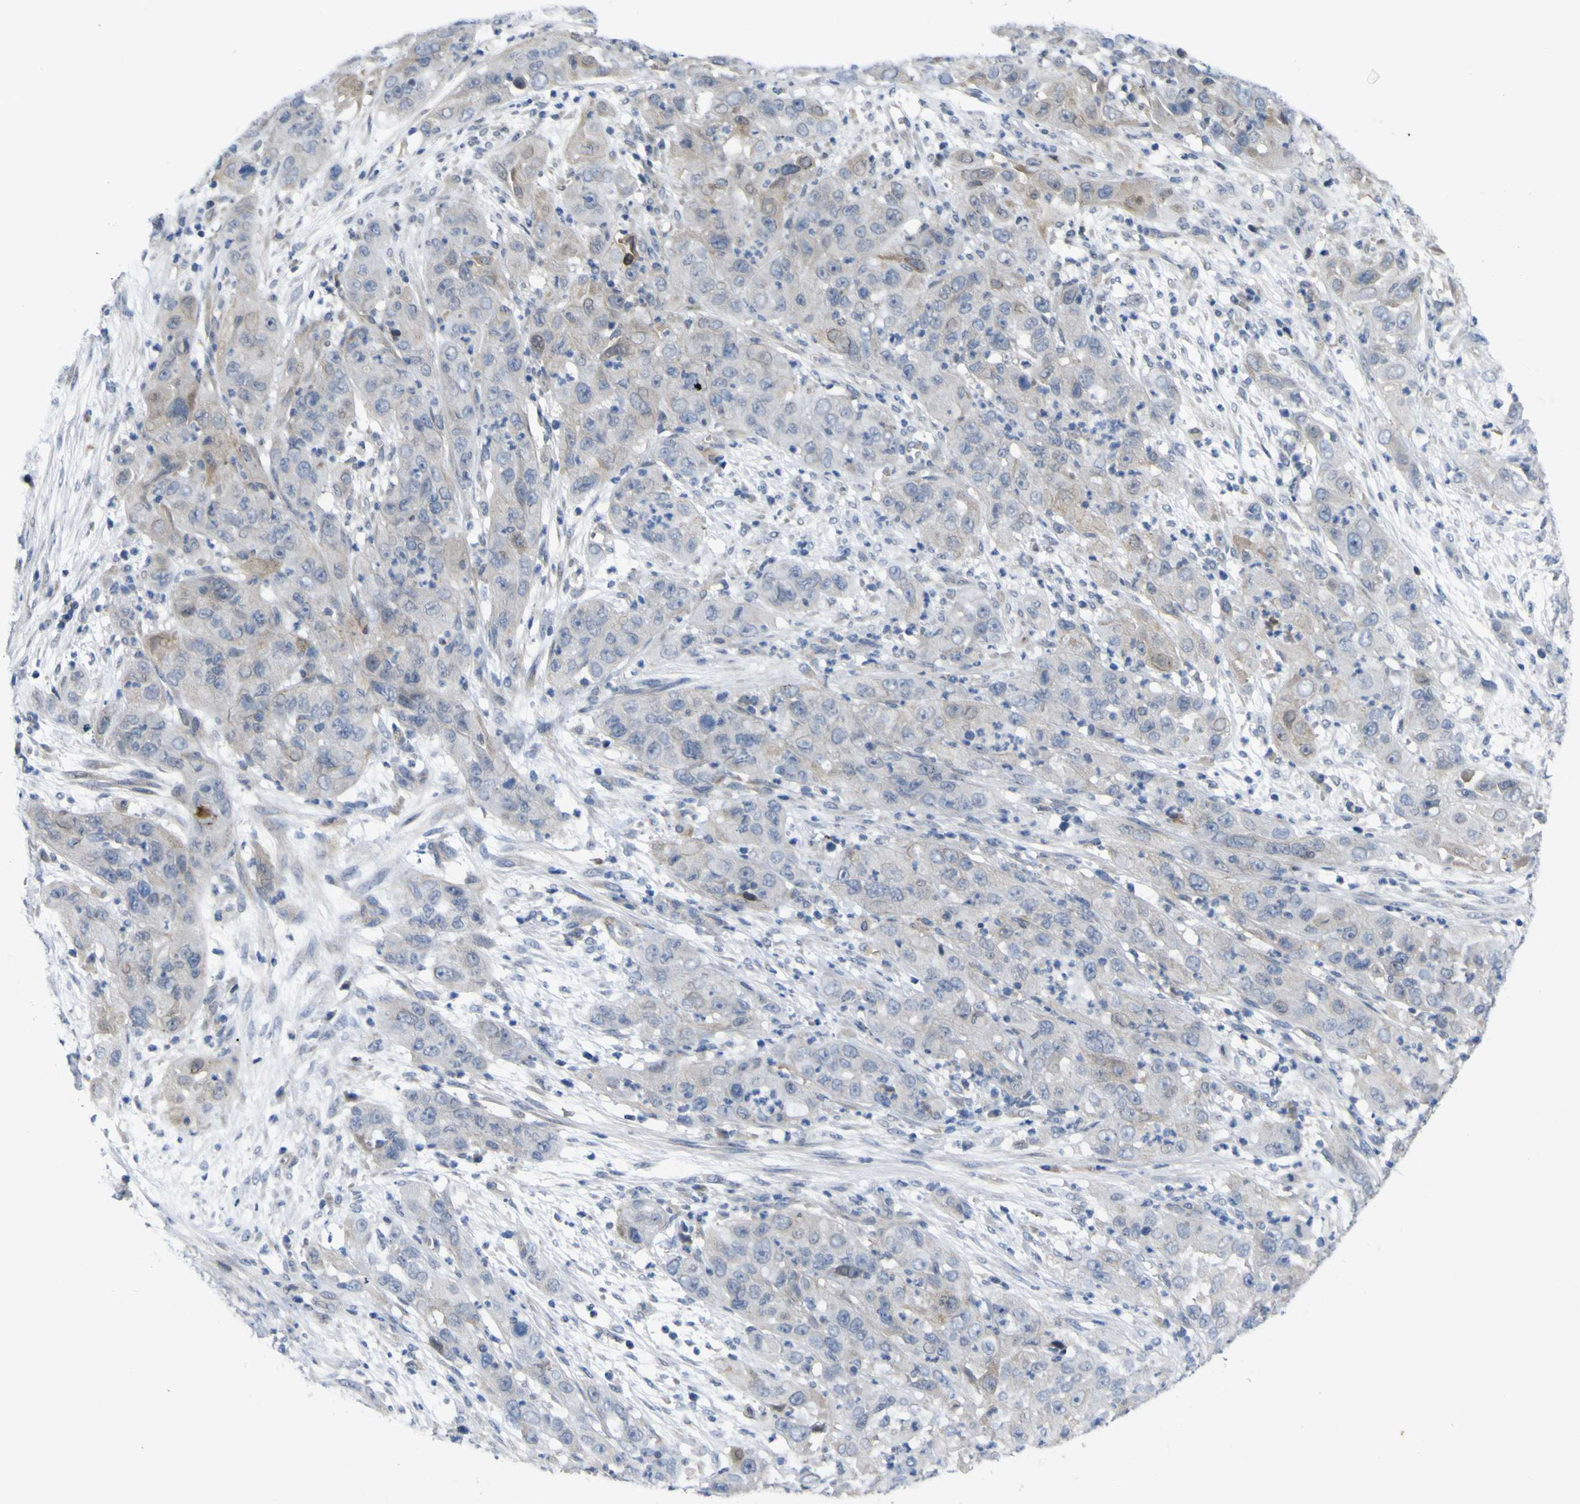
{"staining": {"intensity": "weak", "quantity": "<25%", "location": "cytoplasmic/membranous"}, "tissue": "cervical cancer", "cell_type": "Tumor cells", "image_type": "cancer", "snomed": [{"axis": "morphology", "description": "Squamous cell carcinoma, NOS"}, {"axis": "topography", "description": "Cervix"}], "caption": "Tumor cells show no significant expression in cervical cancer. The staining was performed using DAB to visualize the protein expression in brown, while the nuclei were stained in blue with hematoxylin (Magnification: 20x).", "gene": "NAV1", "patient": {"sex": "female", "age": 32}}